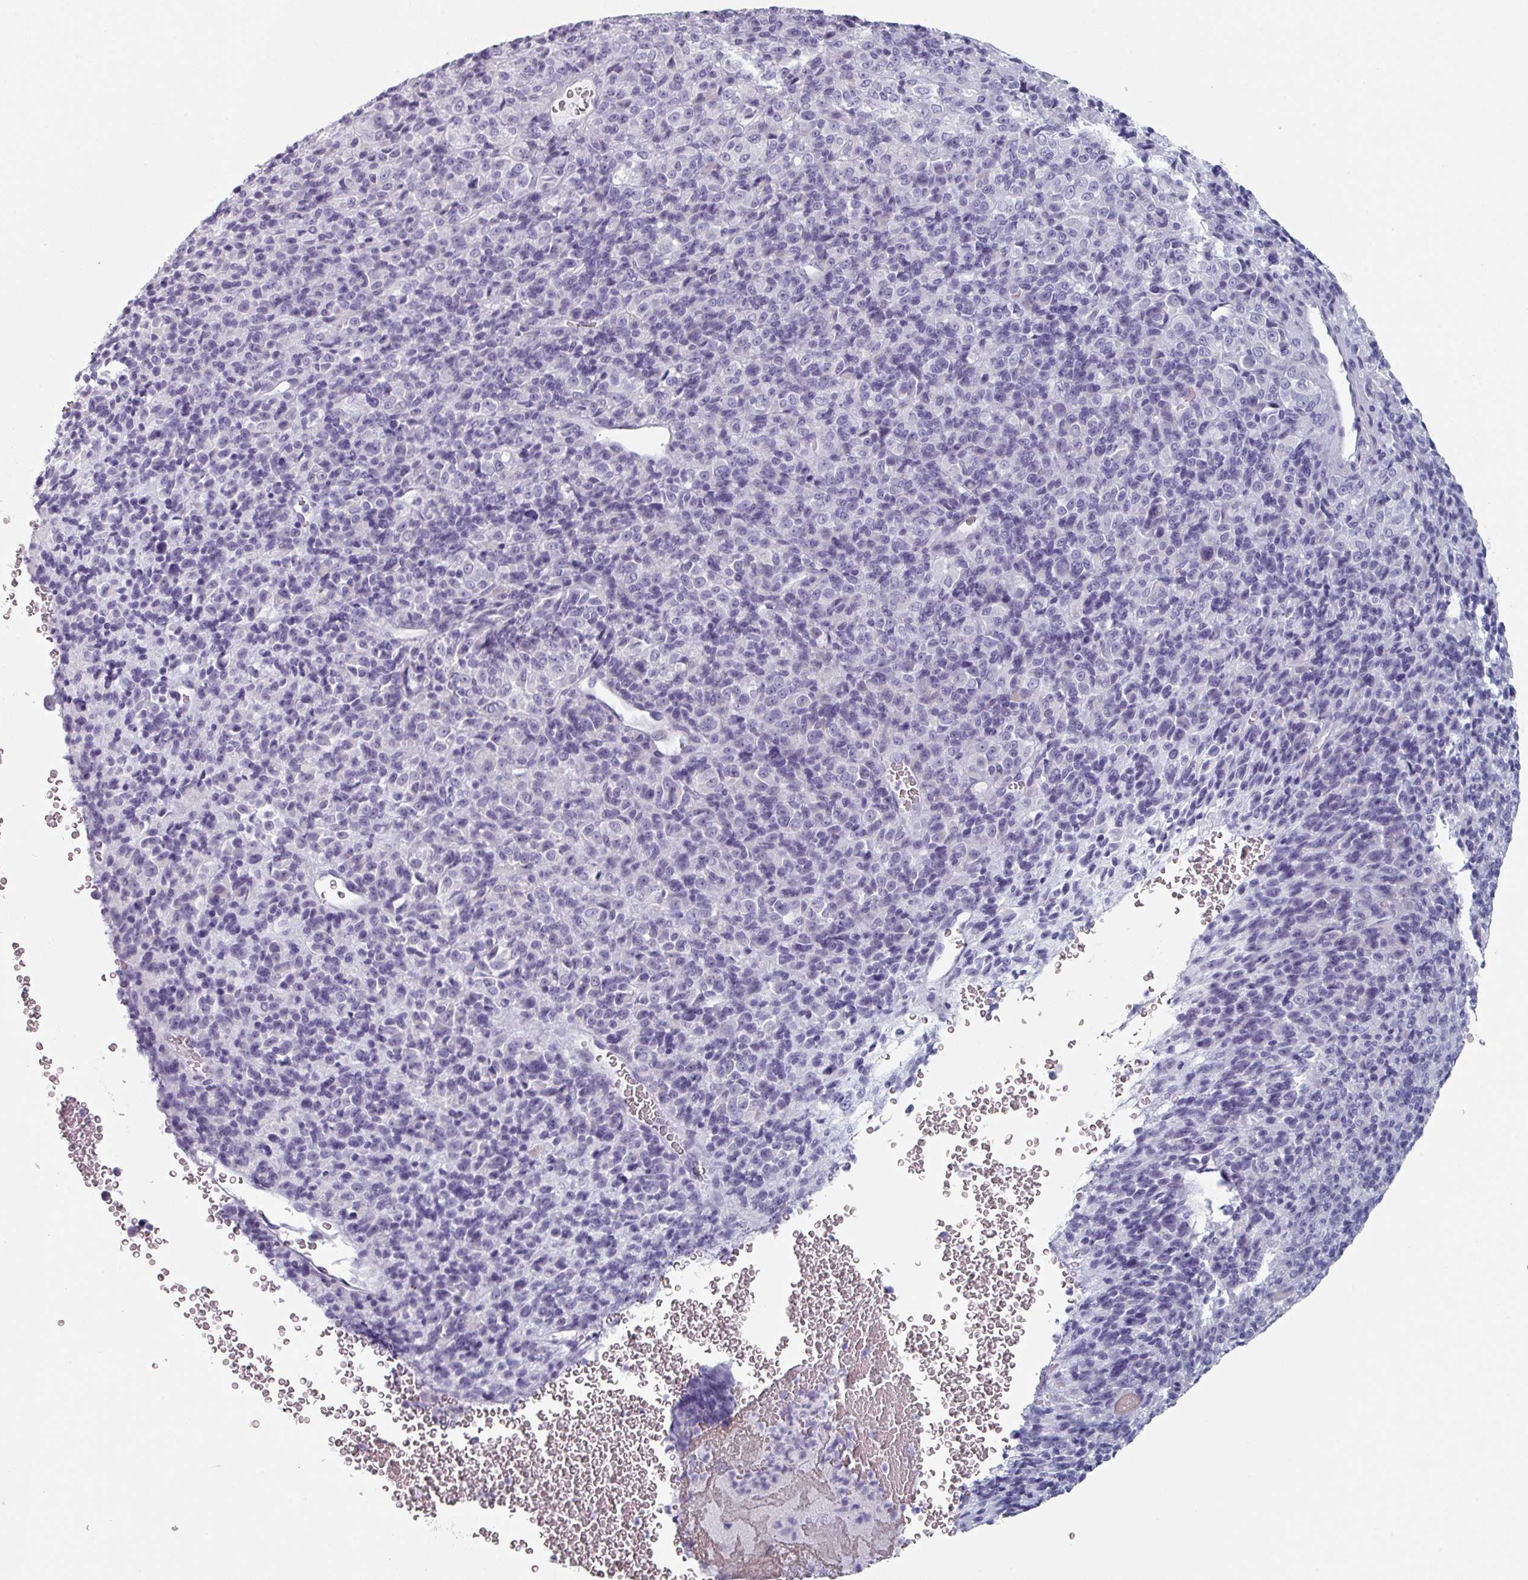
{"staining": {"intensity": "negative", "quantity": "none", "location": "none"}, "tissue": "melanoma", "cell_type": "Tumor cells", "image_type": "cancer", "snomed": [{"axis": "morphology", "description": "Malignant melanoma, Metastatic site"}, {"axis": "topography", "description": "Brain"}], "caption": "An immunohistochemistry (IHC) photomicrograph of malignant melanoma (metastatic site) is shown. There is no staining in tumor cells of malignant melanoma (metastatic site).", "gene": "SLC35G2", "patient": {"sex": "female", "age": 56}}